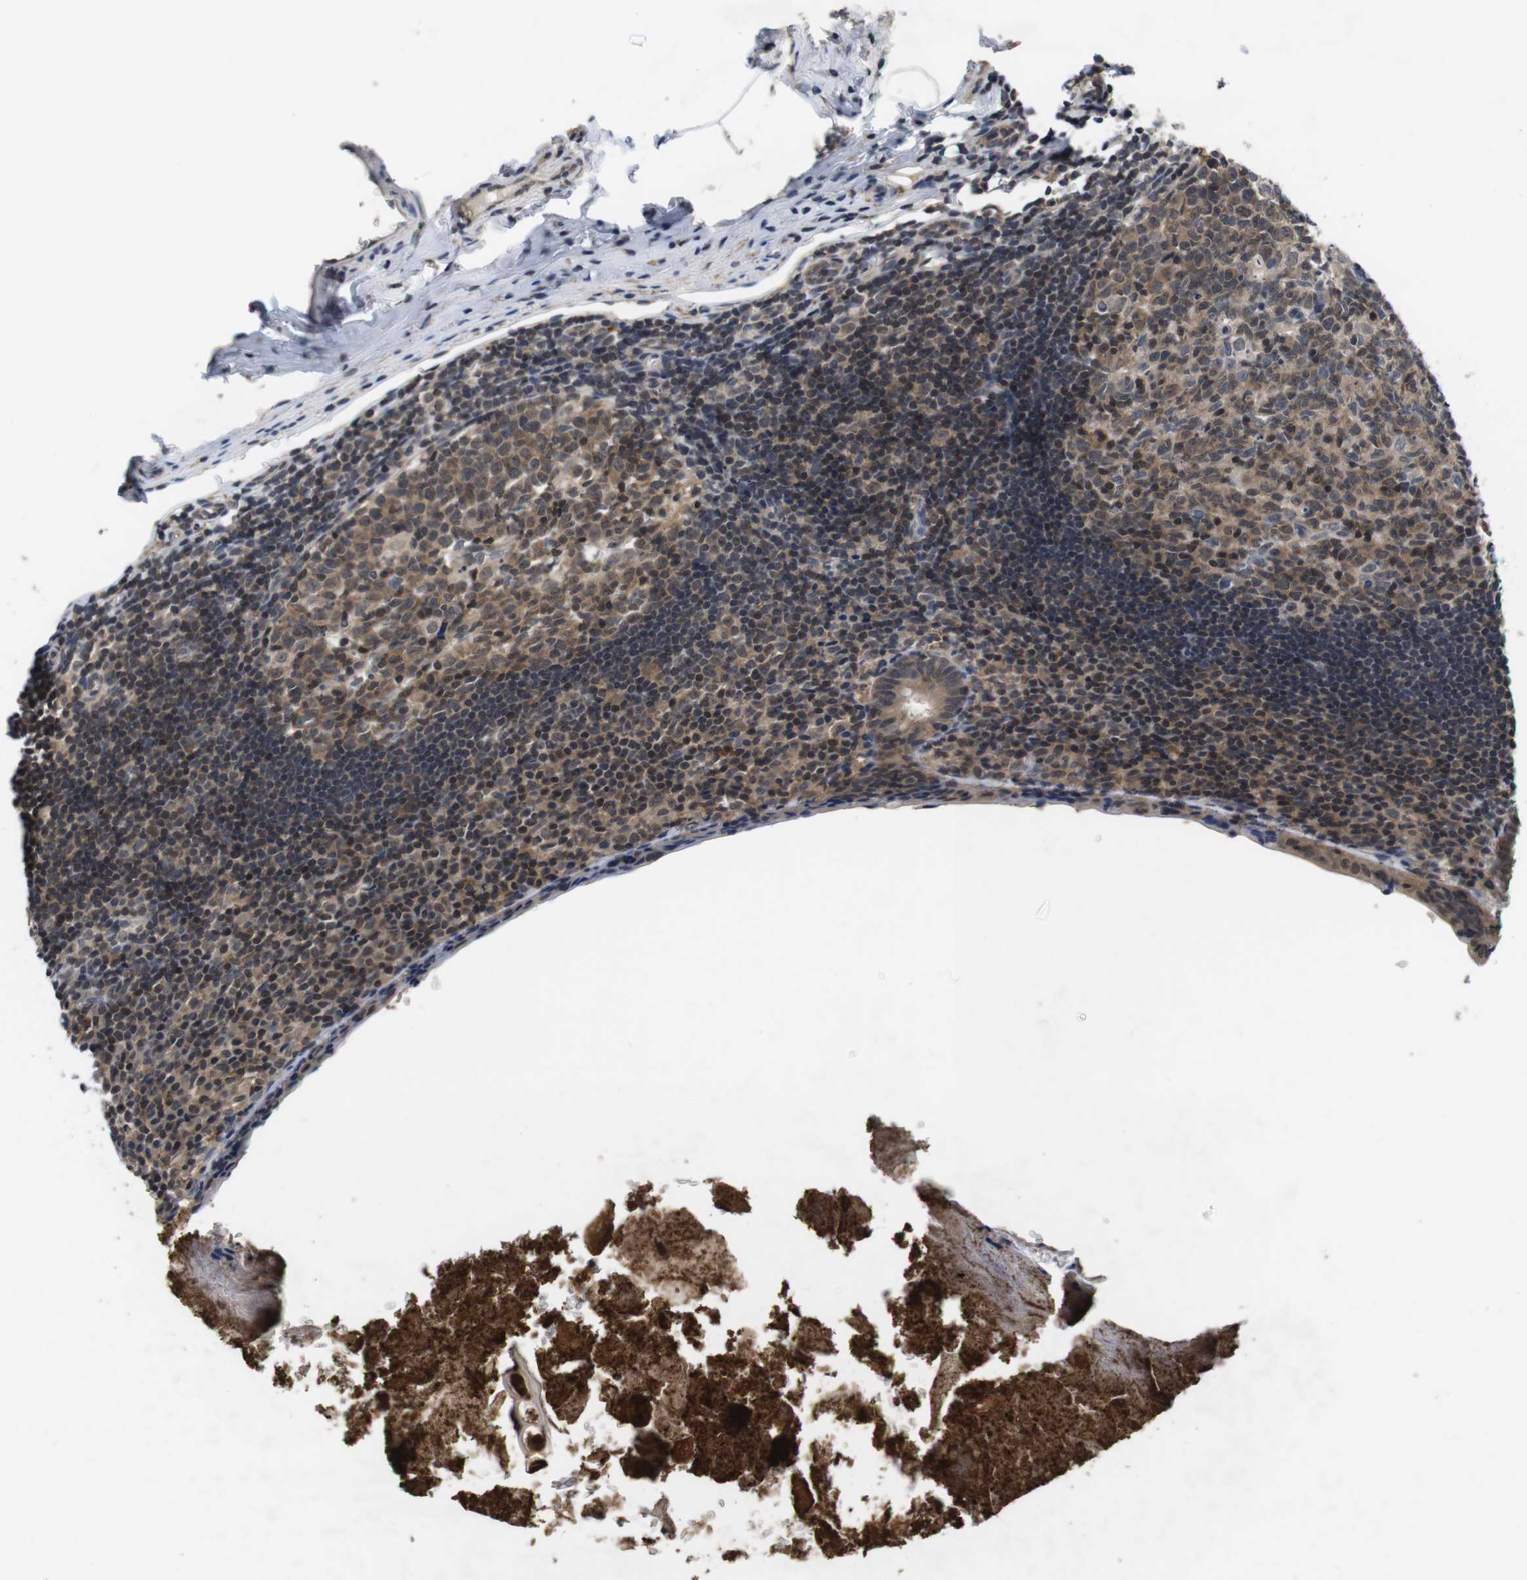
{"staining": {"intensity": "moderate", "quantity": "25%-75%", "location": "cytoplasmic/membranous"}, "tissue": "appendix", "cell_type": "Glandular cells", "image_type": "normal", "snomed": [{"axis": "morphology", "description": "Normal tissue, NOS"}, {"axis": "topography", "description": "Appendix"}], "caption": "Immunohistochemistry (IHC) staining of normal appendix, which displays medium levels of moderate cytoplasmic/membranous staining in about 25%-75% of glandular cells indicating moderate cytoplasmic/membranous protein positivity. The staining was performed using DAB (3,3'-diaminobenzidine) (brown) for protein detection and nuclei were counterstained in hematoxylin (blue).", "gene": "FADD", "patient": {"sex": "female", "age": 10}}